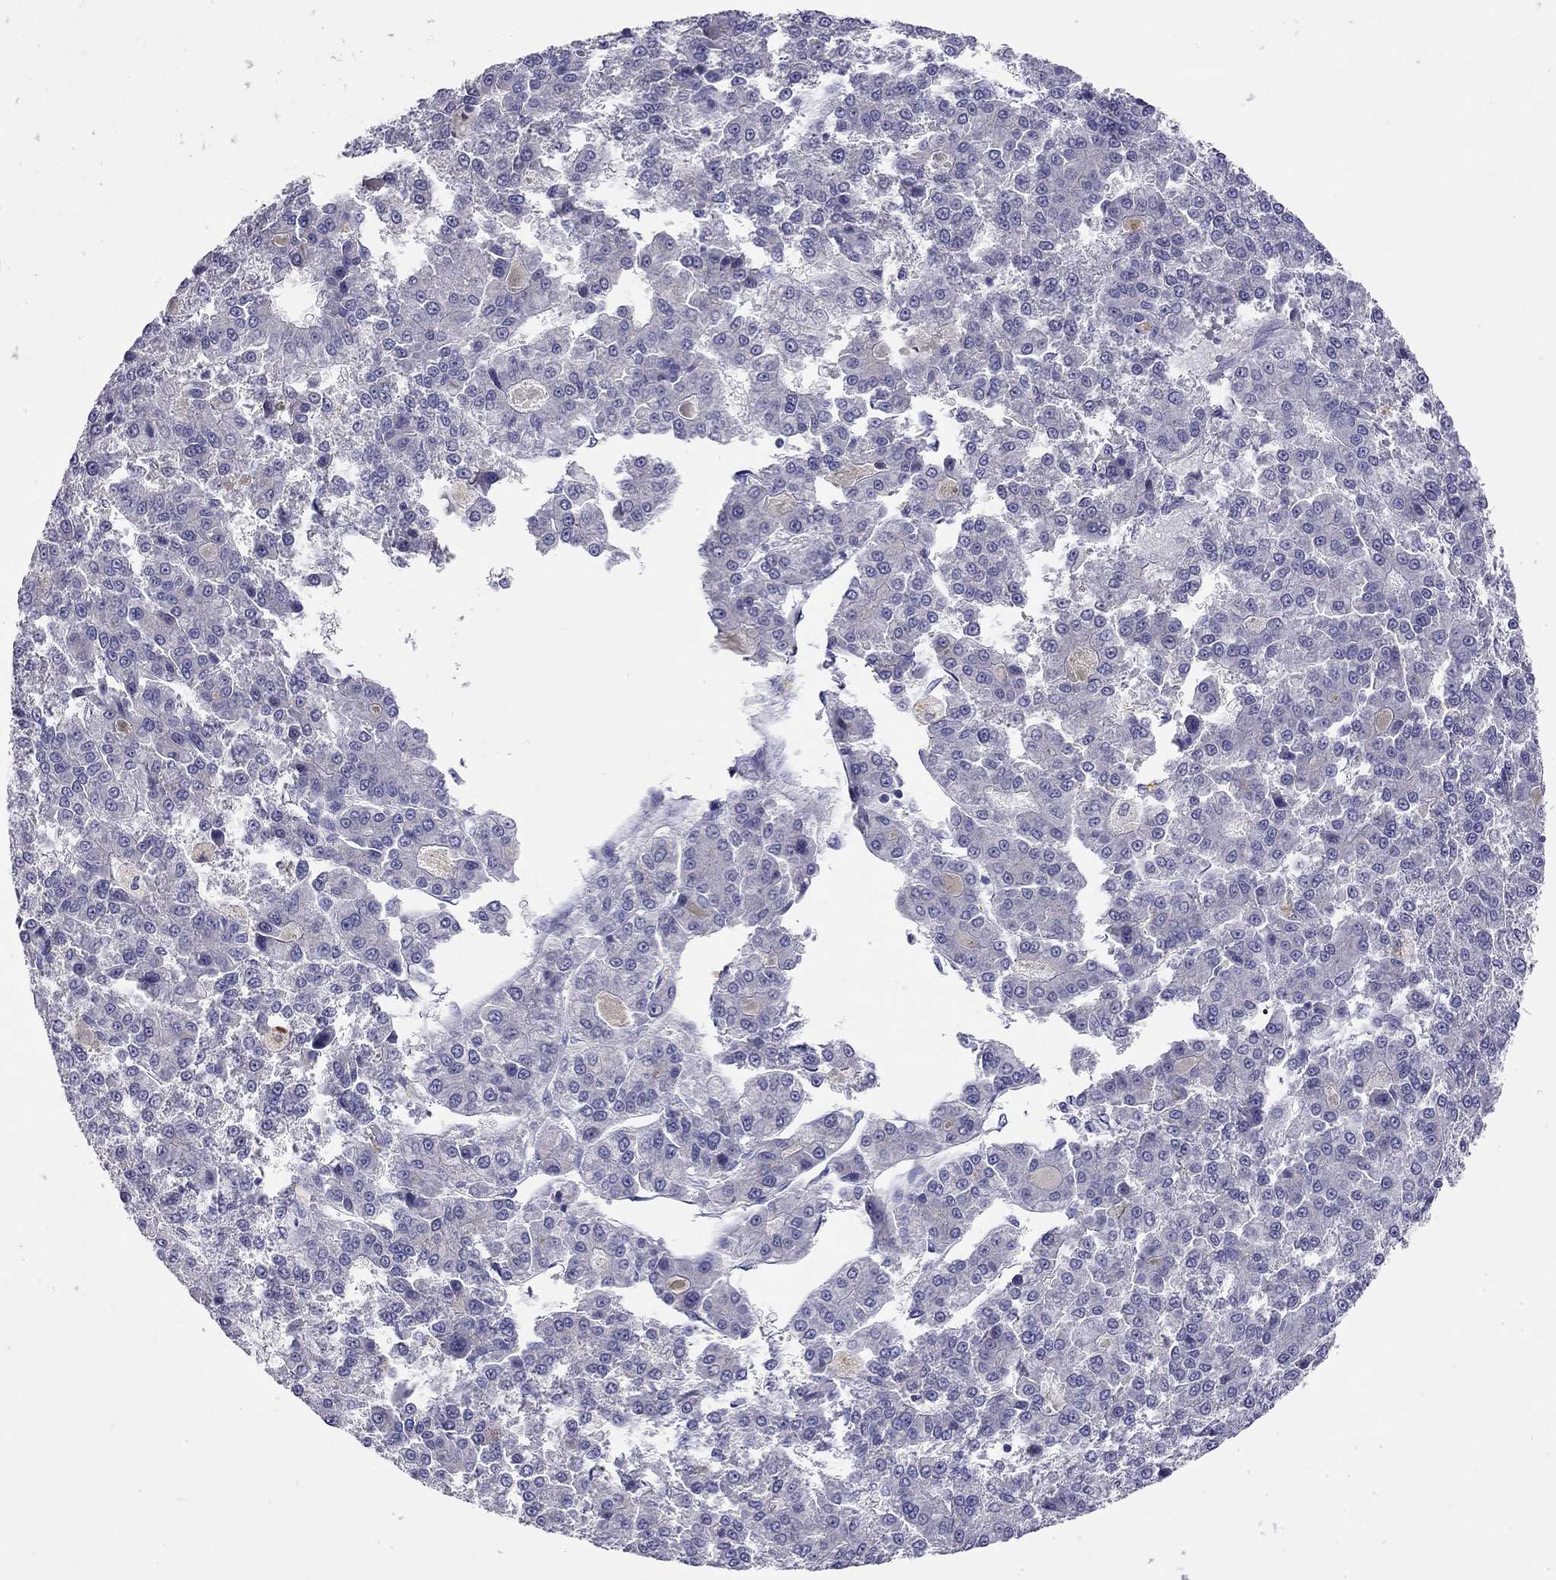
{"staining": {"intensity": "negative", "quantity": "none", "location": "none"}, "tissue": "liver cancer", "cell_type": "Tumor cells", "image_type": "cancer", "snomed": [{"axis": "morphology", "description": "Carcinoma, Hepatocellular, NOS"}, {"axis": "topography", "description": "Liver"}], "caption": "Liver hepatocellular carcinoma stained for a protein using immunohistochemistry (IHC) shows no positivity tumor cells.", "gene": "RTL1", "patient": {"sex": "male", "age": 70}}